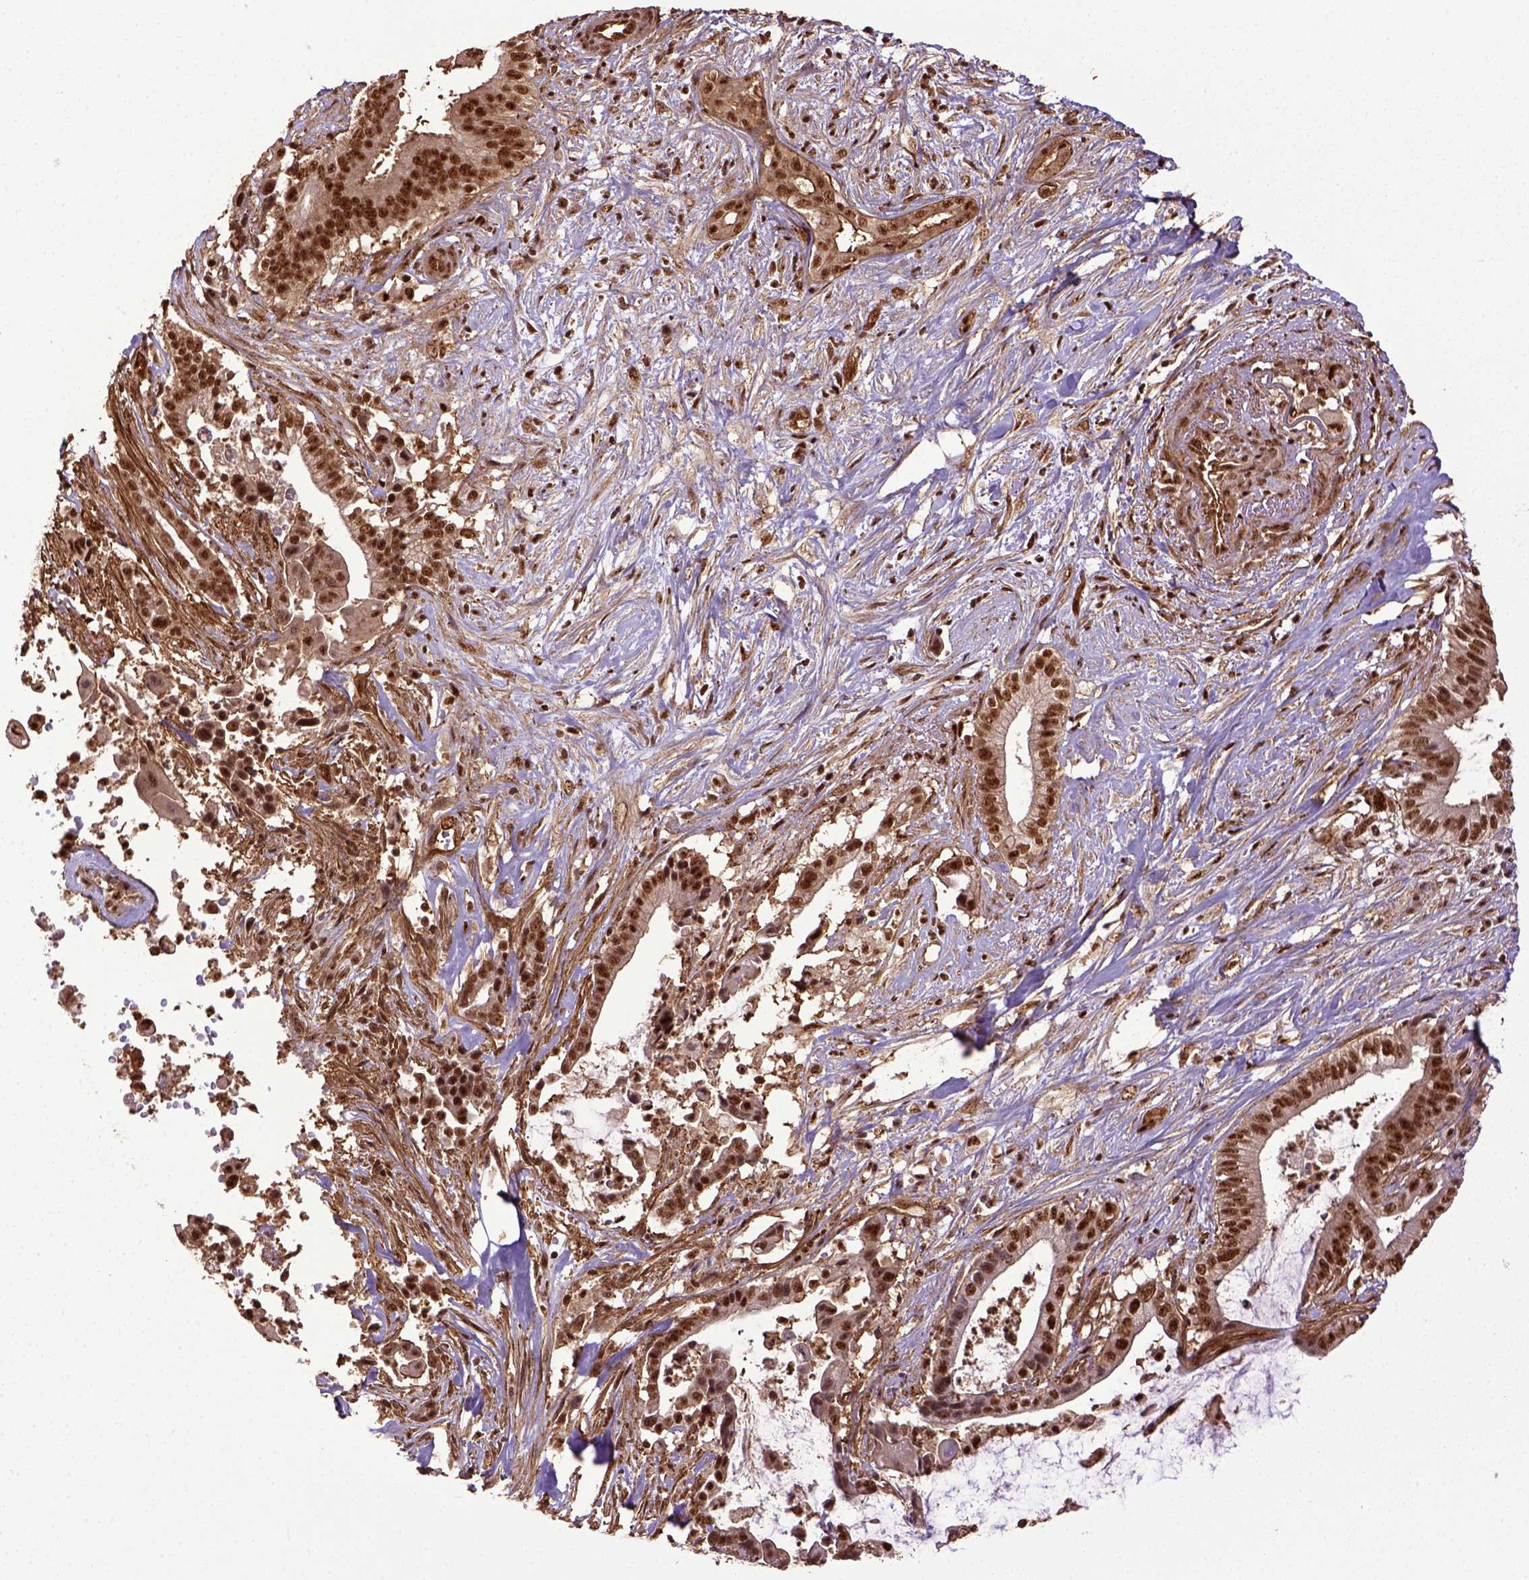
{"staining": {"intensity": "strong", "quantity": ">75%", "location": "nuclear"}, "tissue": "pancreatic cancer", "cell_type": "Tumor cells", "image_type": "cancer", "snomed": [{"axis": "morphology", "description": "Adenocarcinoma, NOS"}, {"axis": "topography", "description": "Pancreas"}], "caption": "The micrograph shows a brown stain indicating the presence of a protein in the nuclear of tumor cells in pancreatic adenocarcinoma. Nuclei are stained in blue.", "gene": "PPIG", "patient": {"sex": "male", "age": 61}}